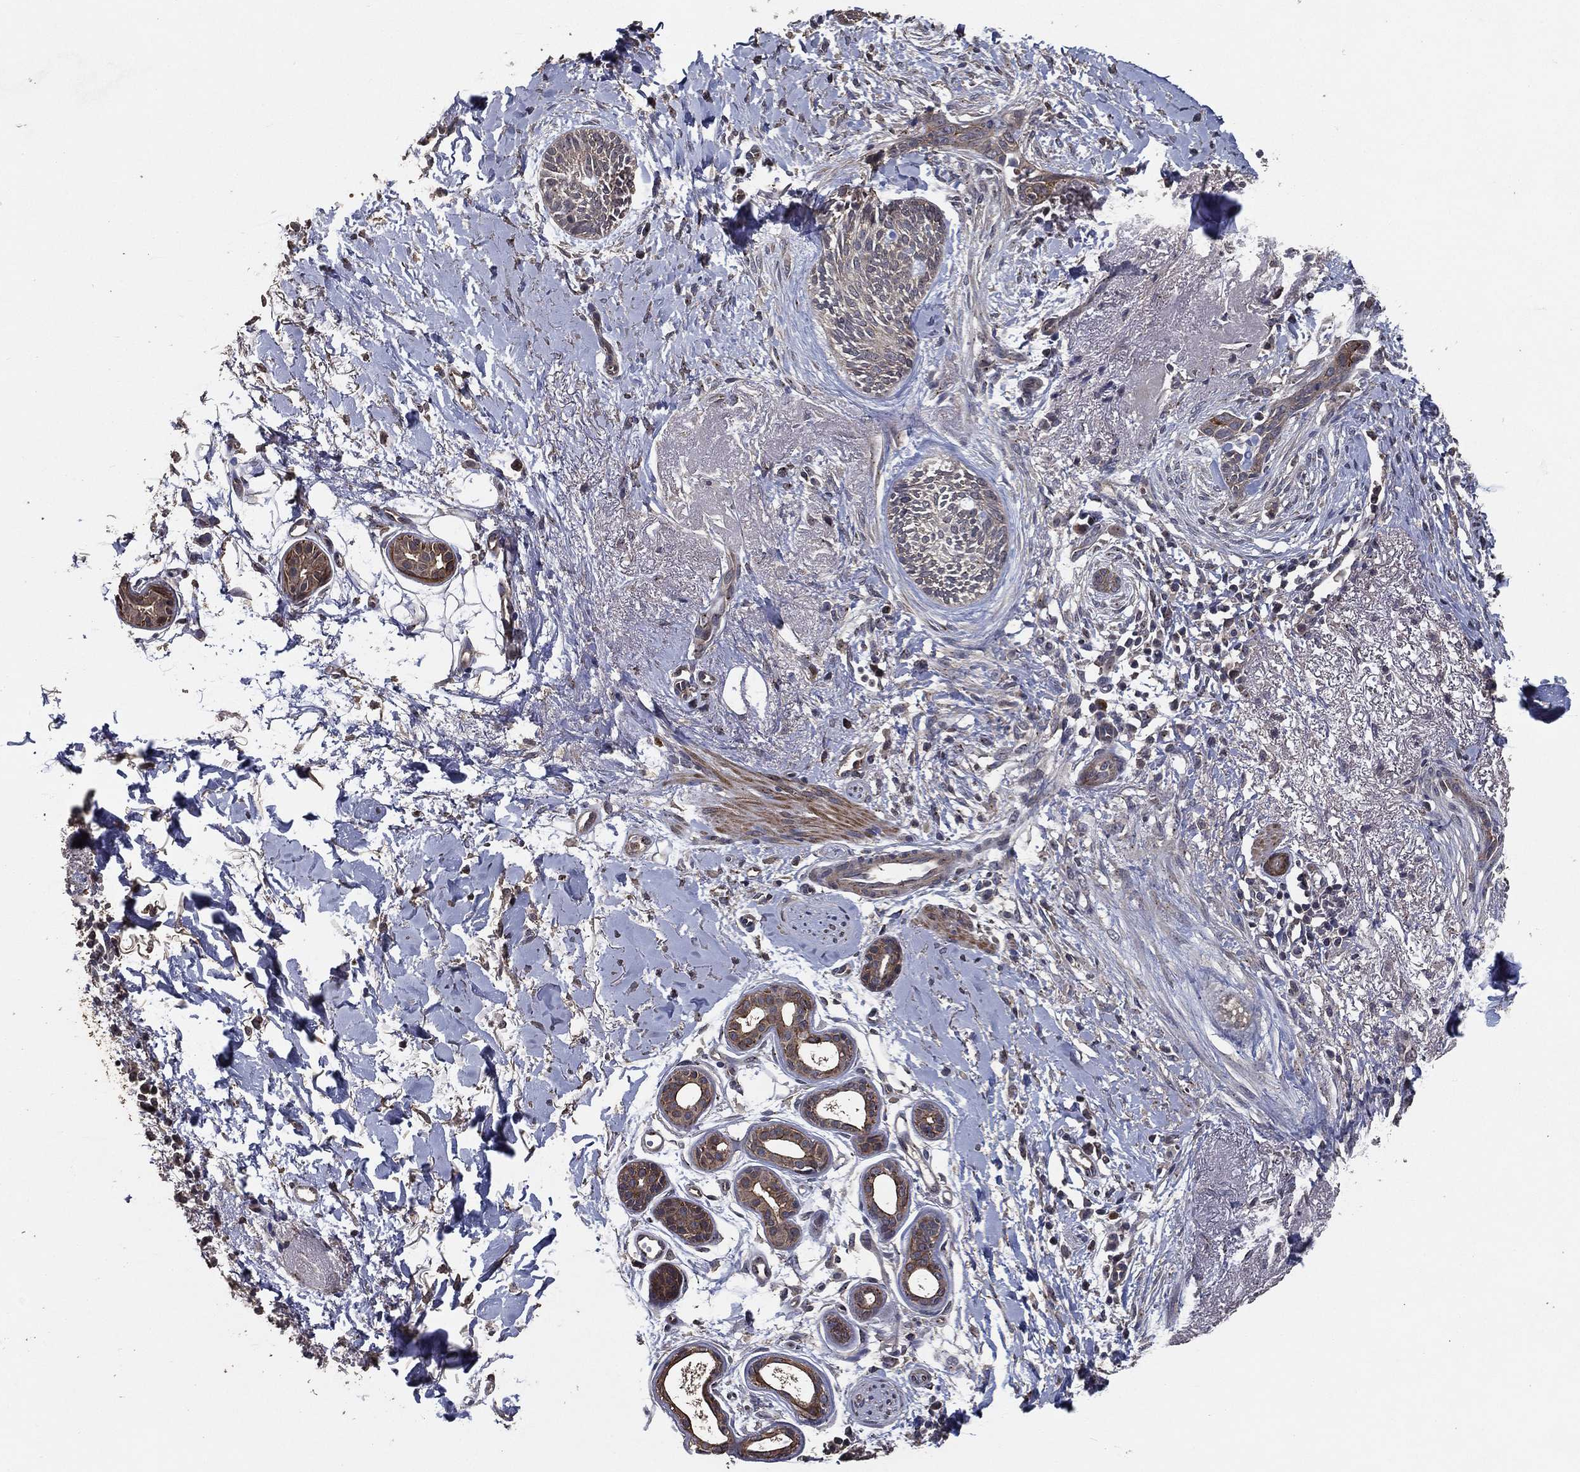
{"staining": {"intensity": "negative", "quantity": "none", "location": "none"}, "tissue": "skin cancer", "cell_type": "Tumor cells", "image_type": "cancer", "snomed": [{"axis": "morphology", "description": "Normal tissue, NOS"}, {"axis": "morphology", "description": "Basal cell carcinoma"}, {"axis": "topography", "description": "Skin"}], "caption": "This image is of basal cell carcinoma (skin) stained with immunohistochemistry to label a protein in brown with the nuclei are counter-stained blue. There is no positivity in tumor cells.", "gene": "PCNT", "patient": {"sex": "male", "age": 84}}